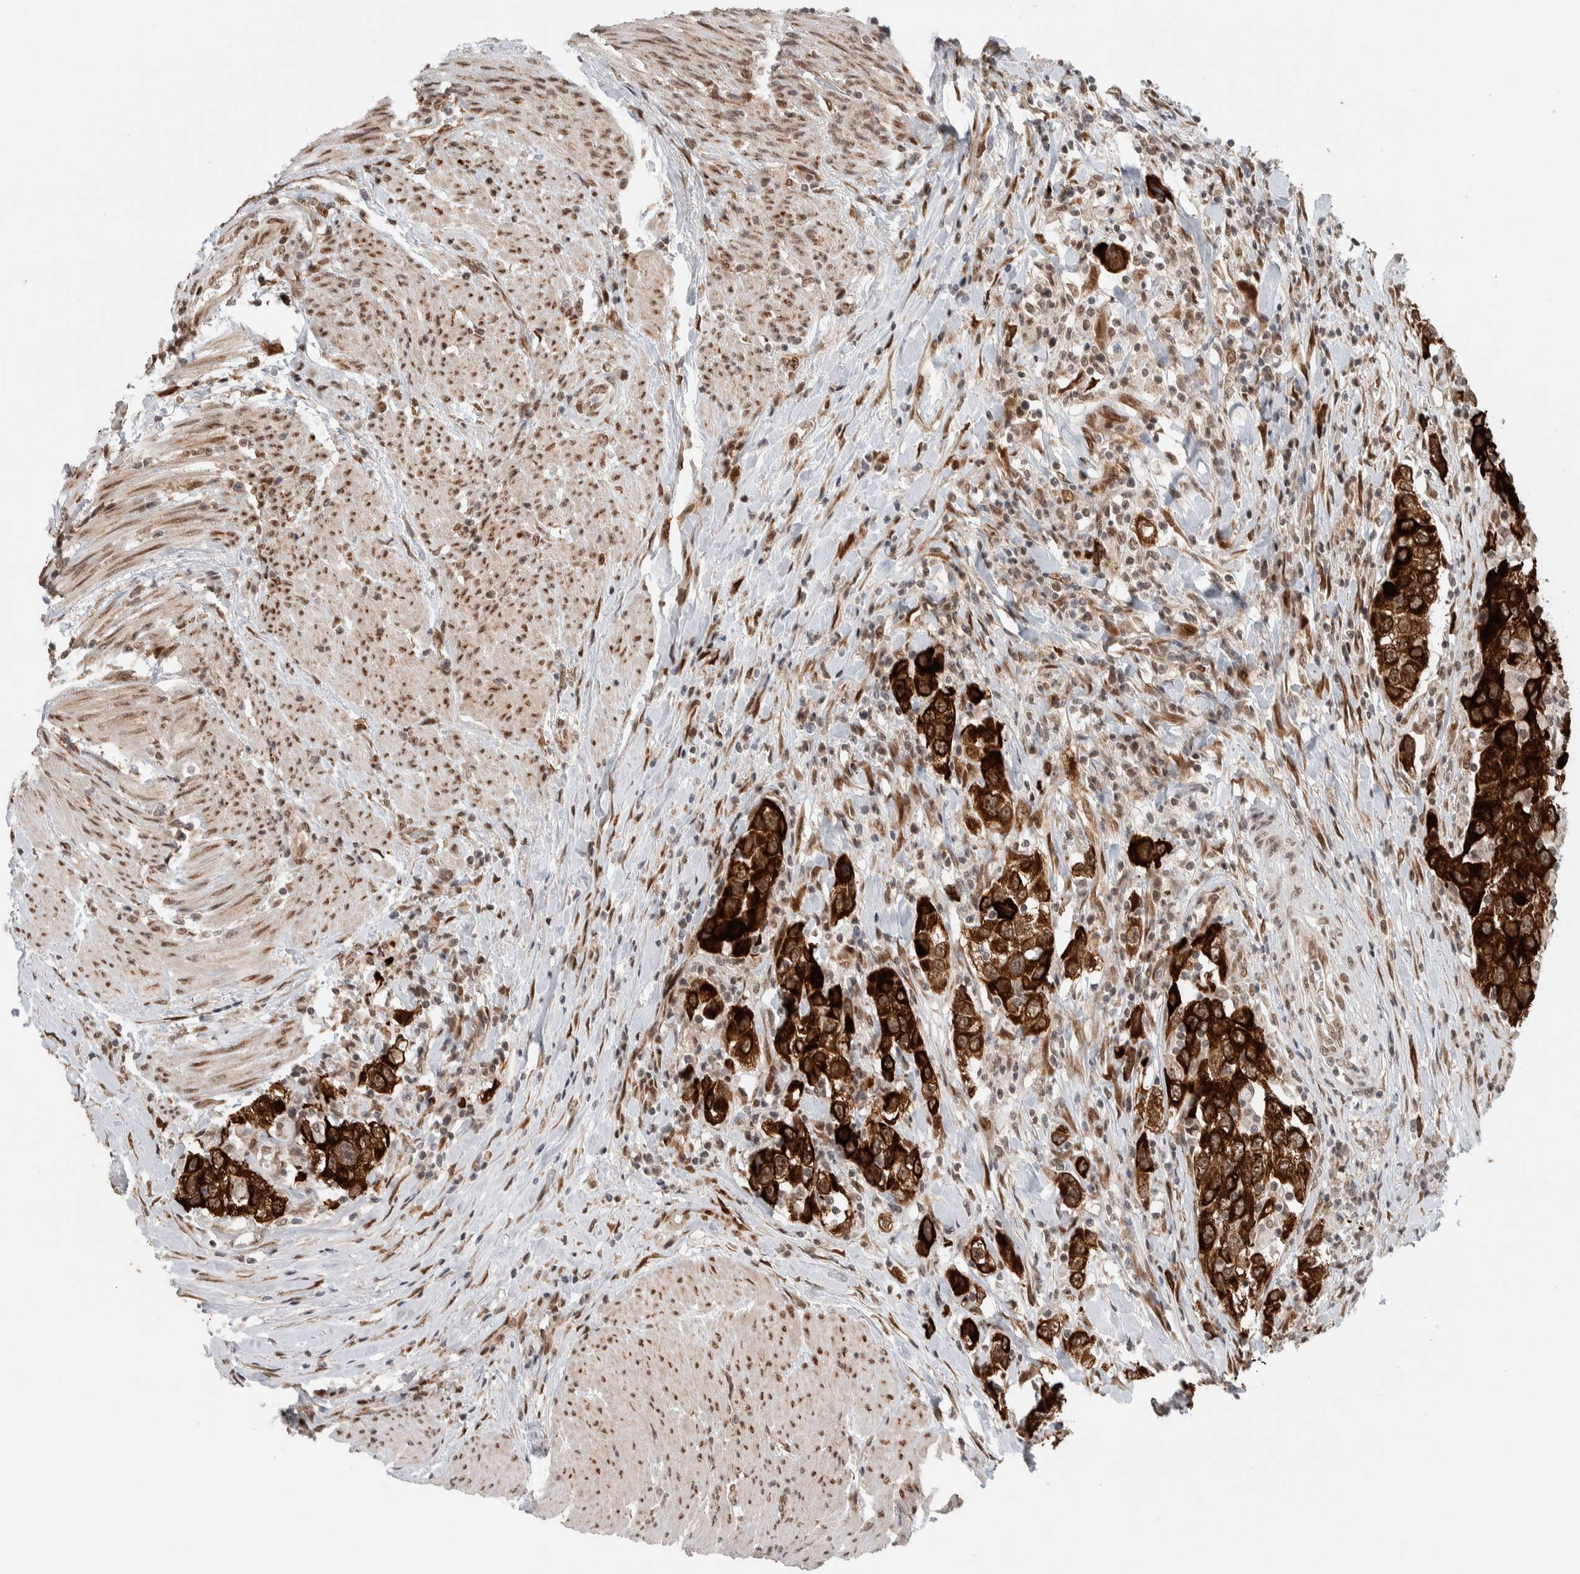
{"staining": {"intensity": "strong", "quantity": ">75%", "location": "cytoplasmic/membranous,nuclear"}, "tissue": "urothelial cancer", "cell_type": "Tumor cells", "image_type": "cancer", "snomed": [{"axis": "morphology", "description": "Urothelial carcinoma, High grade"}, {"axis": "topography", "description": "Urinary bladder"}], "caption": "DAB immunohistochemical staining of urothelial carcinoma (high-grade) displays strong cytoplasmic/membranous and nuclear protein expression in approximately >75% of tumor cells.", "gene": "TNRC18", "patient": {"sex": "female", "age": 80}}